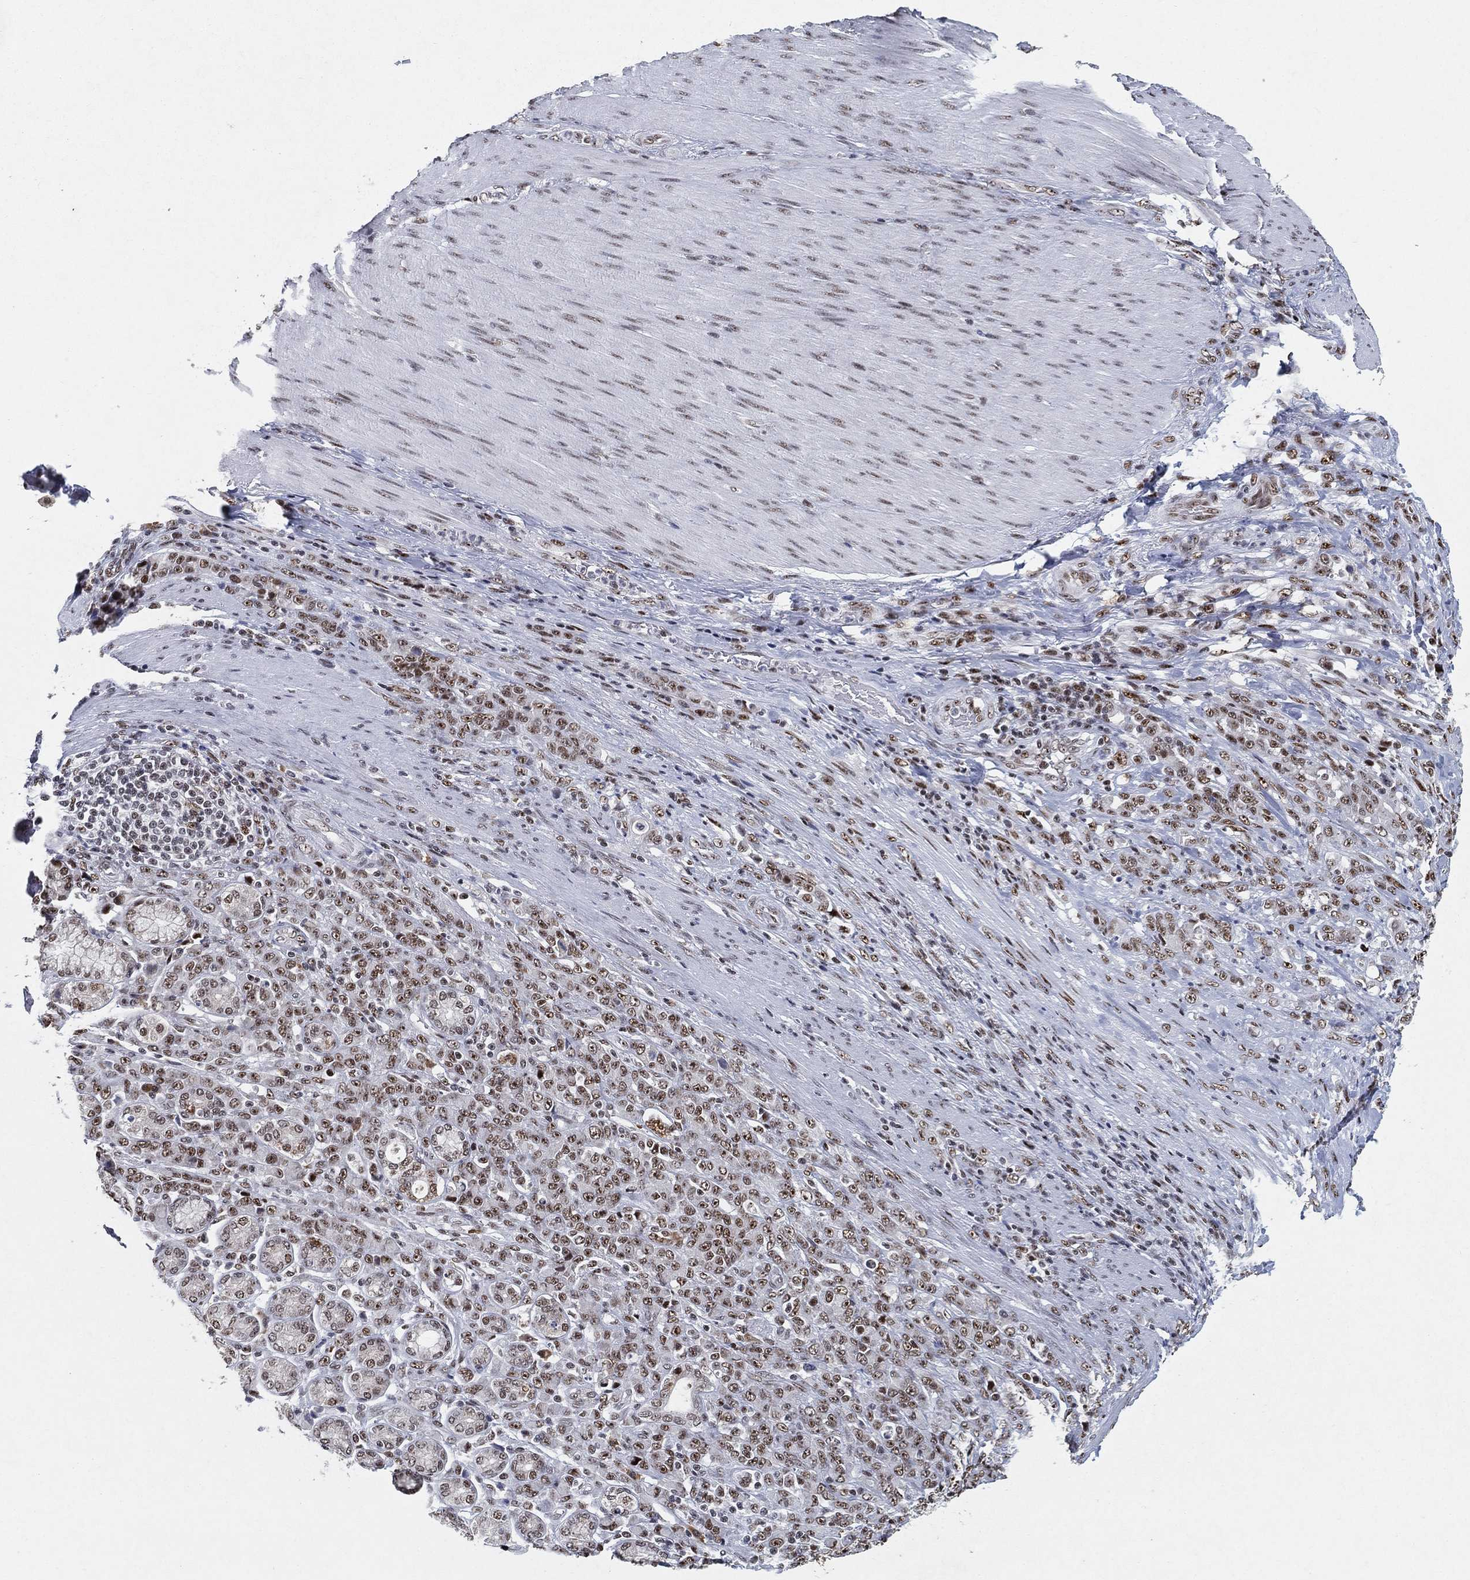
{"staining": {"intensity": "moderate", "quantity": "25%-75%", "location": "nuclear"}, "tissue": "stomach cancer", "cell_type": "Tumor cells", "image_type": "cancer", "snomed": [{"axis": "morphology", "description": "Normal tissue, NOS"}, {"axis": "morphology", "description": "Adenocarcinoma, NOS"}, {"axis": "topography", "description": "Stomach"}], "caption": "Human adenocarcinoma (stomach) stained with a protein marker displays moderate staining in tumor cells.", "gene": "DDX27", "patient": {"sex": "female", "age": 79}}